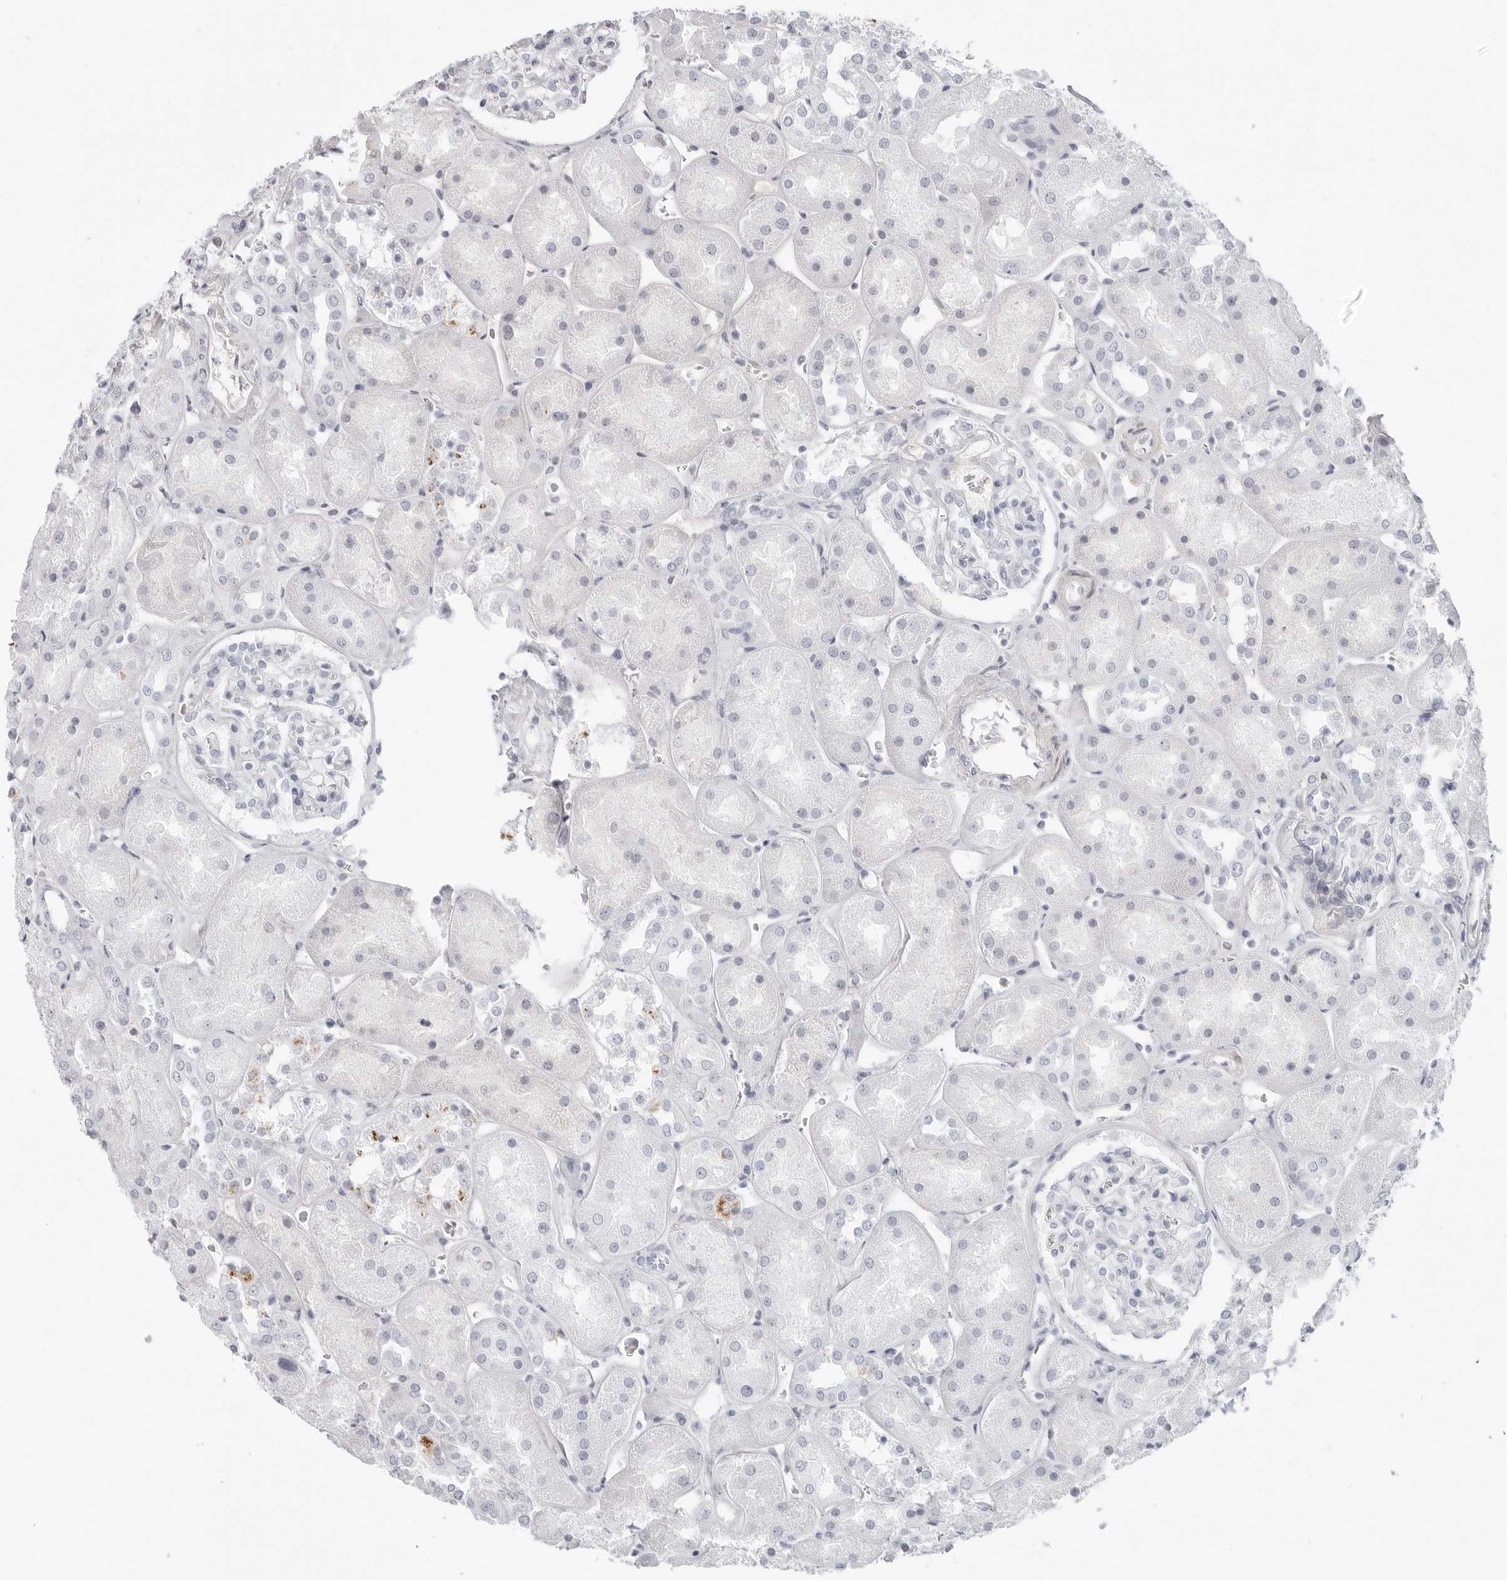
{"staining": {"intensity": "negative", "quantity": "none", "location": "none"}, "tissue": "kidney", "cell_type": "Cells in glomeruli", "image_type": "normal", "snomed": [{"axis": "morphology", "description": "Normal tissue, NOS"}, {"axis": "topography", "description": "Kidney"}], "caption": "This is a image of immunohistochemistry staining of unremarkable kidney, which shows no expression in cells in glomeruli.", "gene": "AMPD1", "patient": {"sex": "male", "age": 70}}